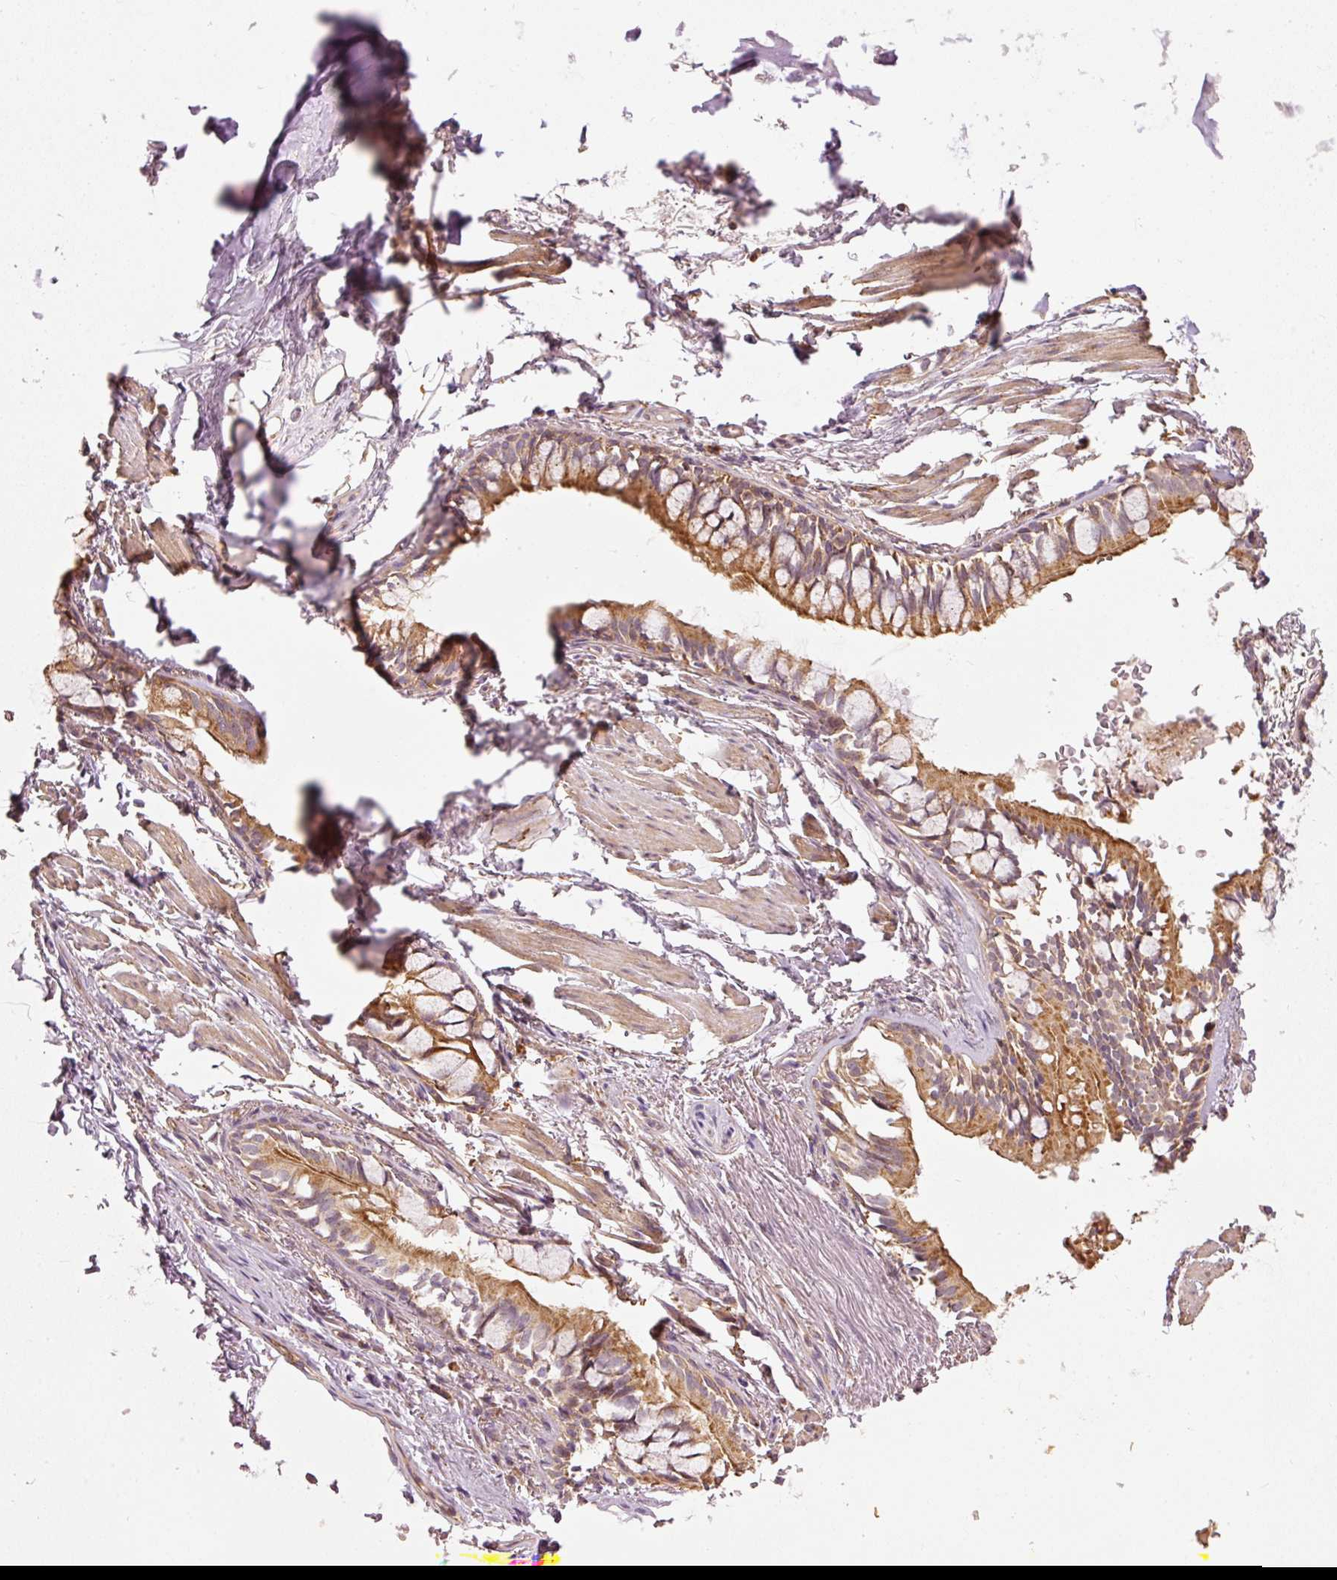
{"staining": {"intensity": "weak", "quantity": ">75%", "location": "cytoplasmic/membranous"}, "tissue": "soft tissue", "cell_type": "Fibroblasts", "image_type": "normal", "snomed": [{"axis": "morphology", "description": "Normal tissue, NOS"}, {"axis": "topography", "description": "Bronchus"}], "caption": "Soft tissue stained for a protein (brown) reveals weak cytoplasmic/membranous positive staining in approximately >75% of fibroblasts.", "gene": "MTHFD1L", "patient": {"sex": "male", "age": 70}}